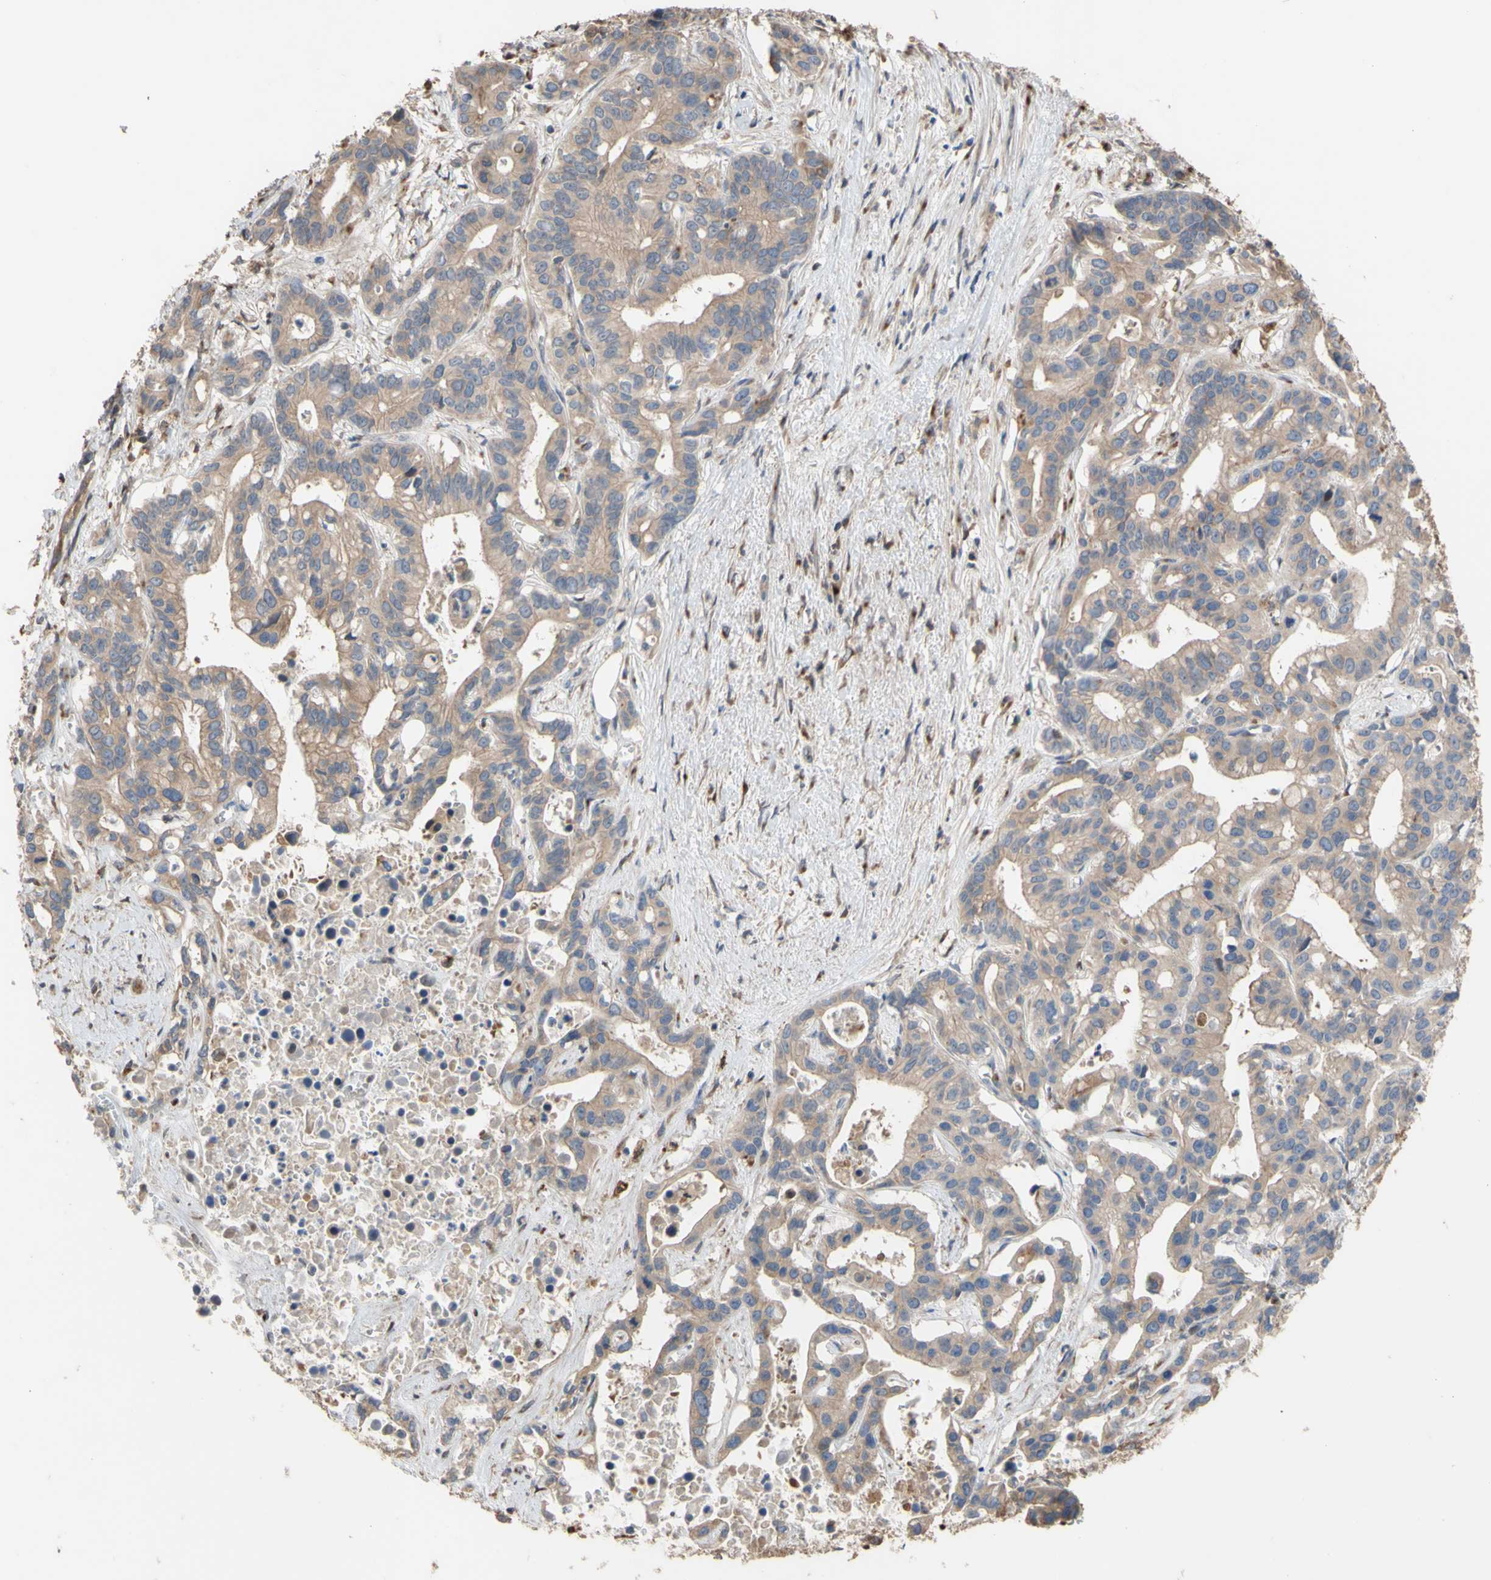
{"staining": {"intensity": "weak", "quantity": ">75%", "location": "cytoplasmic/membranous"}, "tissue": "liver cancer", "cell_type": "Tumor cells", "image_type": "cancer", "snomed": [{"axis": "morphology", "description": "Cholangiocarcinoma"}, {"axis": "topography", "description": "Liver"}], "caption": "Liver cancer stained for a protein (brown) demonstrates weak cytoplasmic/membranous positive positivity in approximately >75% of tumor cells.", "gene": "NECTIN3", "patient": {"sex": "female", "age": 65}}